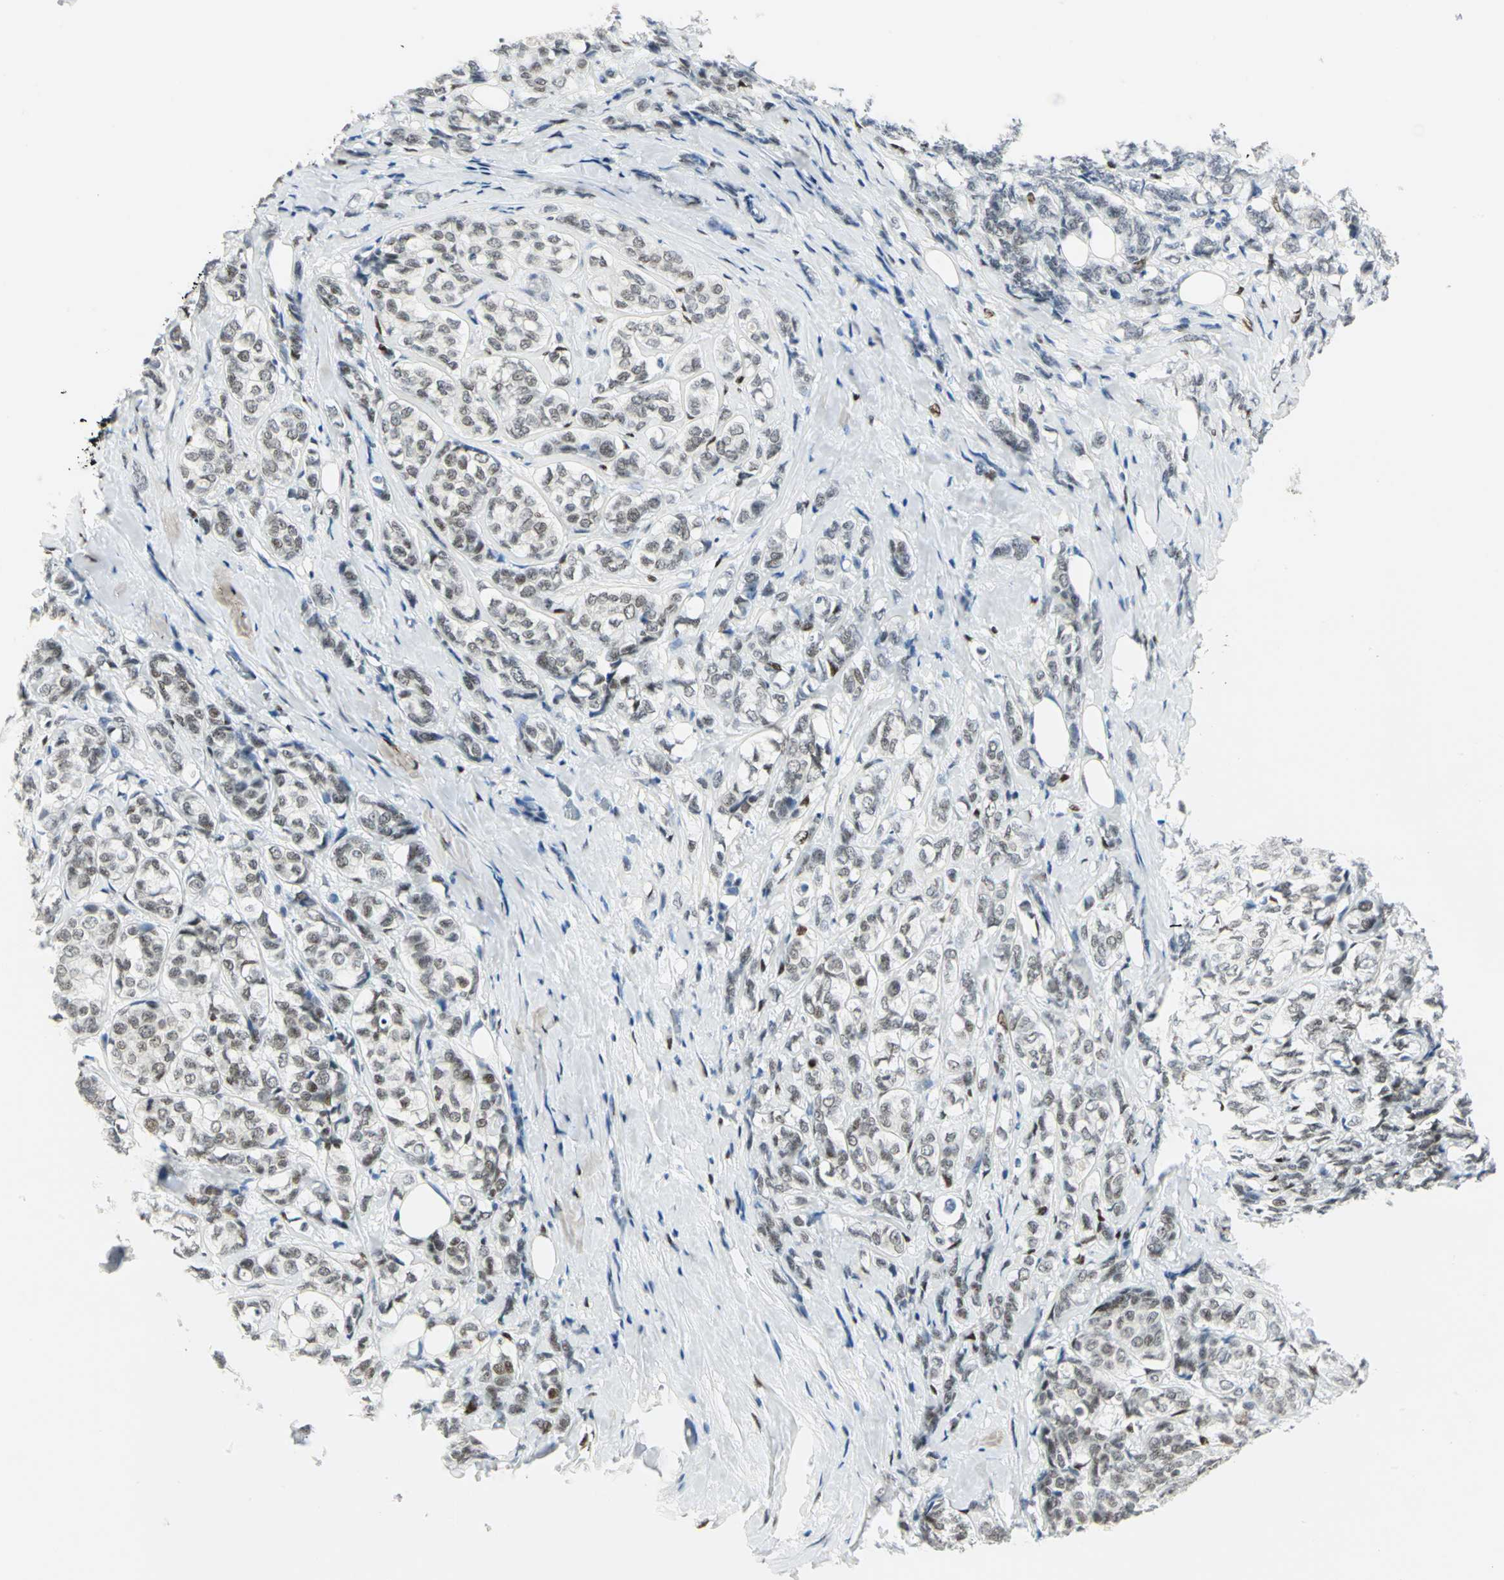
{"staining": {"intensity": "weak", "quantity": ">75%", "location": "nuclear"}, "tissue": "breast cancer", "cell_type": "Tumor cells", "image_type": "cancer", "snomed": [{"axis": "morphology", "description": "Lobular carcinoma"}, {"axis": "topography", "description": "Breast"}], "caption": "High-magnification brightfield microscopy of lobular carcinoma (breast) stained with DAB (3,3'-diaminobenzidine) (brown) and counterstained with hematoxylin (blue). tumor cells exhibit weak nuclear staining is seen in approximately>75% of cells. (DAB = brown stain, brightfield microscopy at high magnification).", "gene": "MEIS2", "patient": {"sex": "female", "age": 60}}